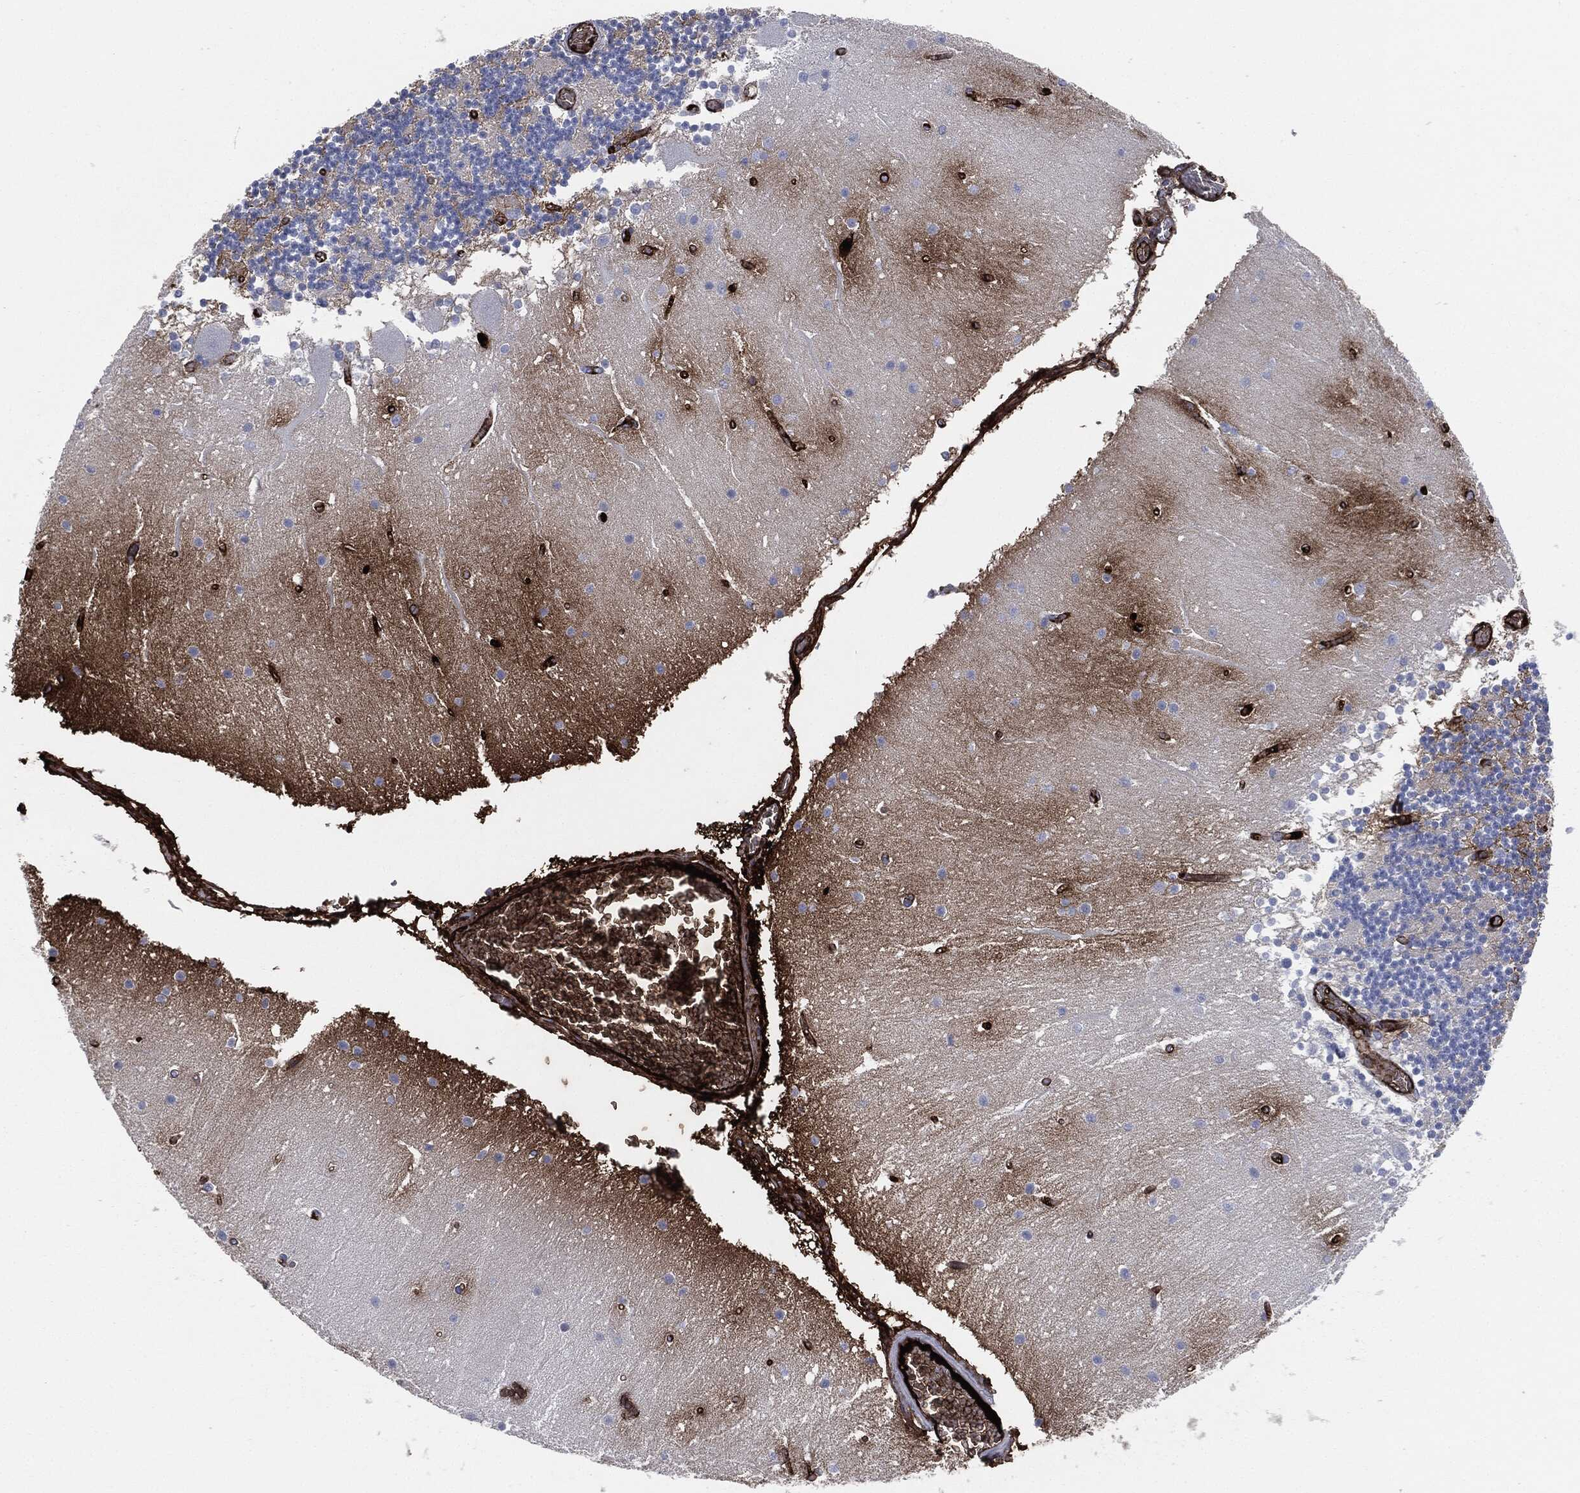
{"staining": {"intensity": "negative", "quantity": "none", "location": "none"}, "tissue": "cerebellum", "cell_type": "Cells in granular layer", "image_type": "normal", "snomed": [{"axis": "morphology", "description": "Normal tissue, NOS"}, {"axis": "topography", "description": "Cerebellum"}], "caption": "Immunohistochemistry (IHC) of normal cerebellum displays no positivity in cells in granular layer.", "gene": "APOB", "patient": {"sex": "female", "age": 28}}